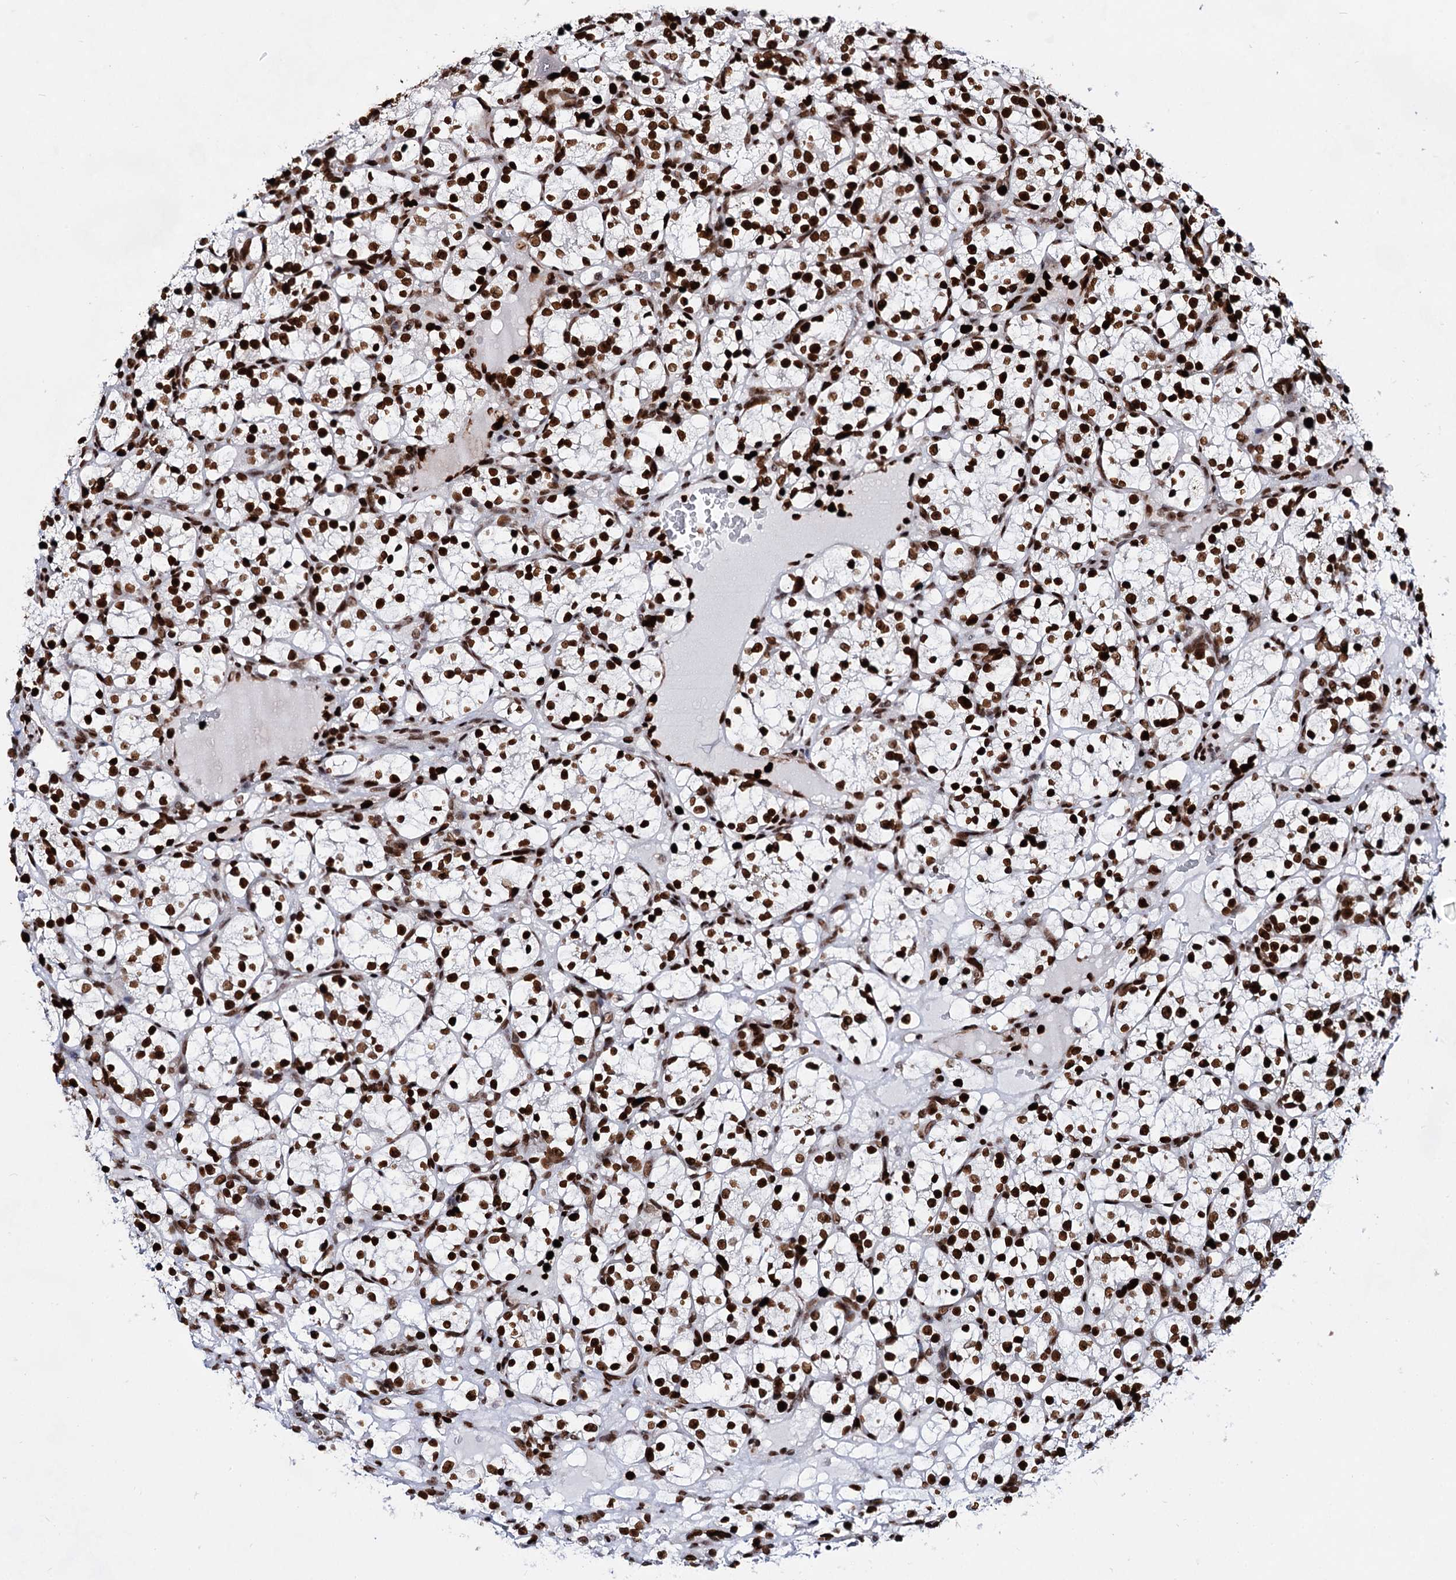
{"staining": {"intensity": "strong", "quantity": ">75%", "location": "nuclear"}, "tissue": "renal cancer", "cell_type": "Tumor cells", "image_type": "cancer", "snomed": [{"axis": "morphology", "description": "Adenocarcinoma, NOS"}, {"axis": "topography", "description": "Kidney"}], "caption": "A histopathology image showing strong nuclear expression in about >75% of tumor cells in adenocarcinoma (renal), as visualized by brown immunohistochemical staining.", "gene": "HMGB2", "patient": {"sex": "female", "age": 69}}